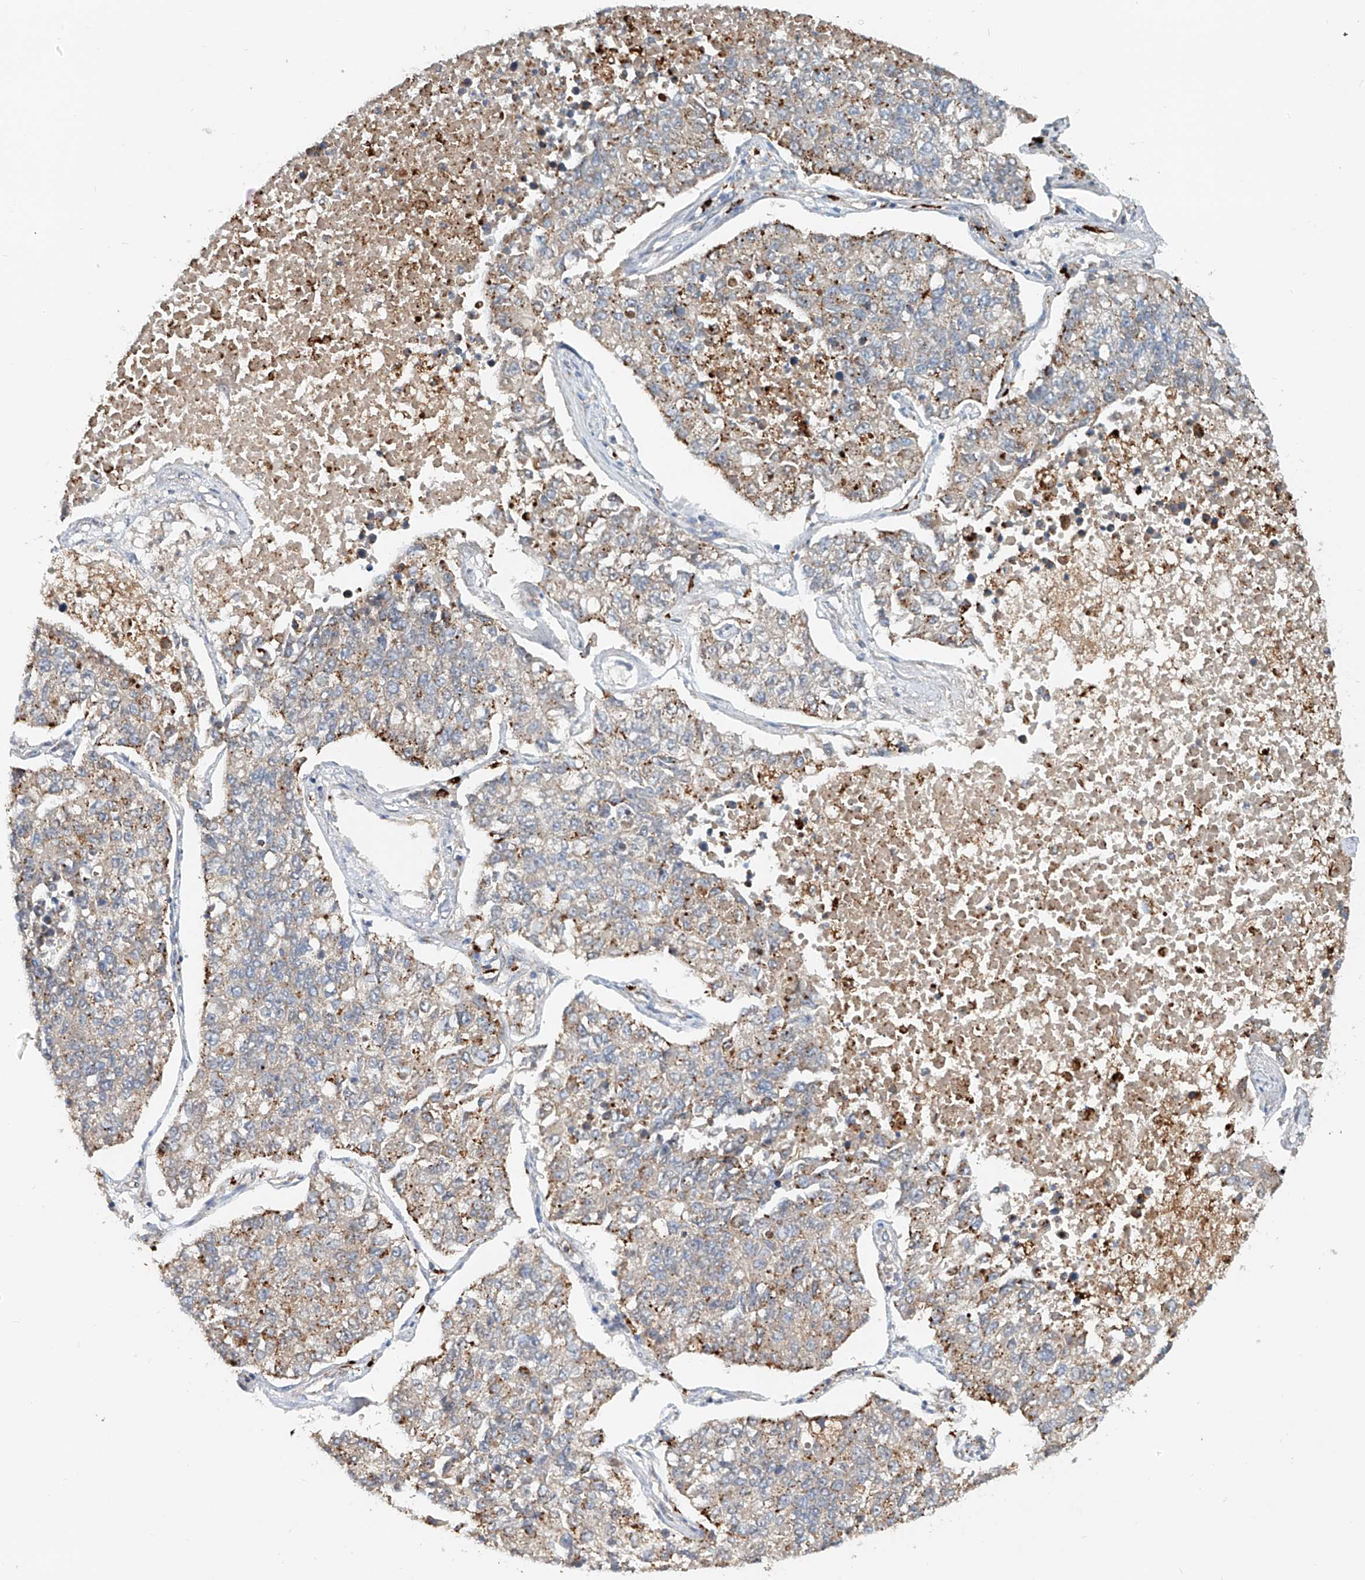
{"staining": {"intensity": "strong", "quantity": "<25%", "location": "cytoplasmic/membranous"}, "tissue": "lung cancer", "cell_type": "Tumor cells", "image_type": "cancer", "snomed": [{"axis": "morphology", "description": "Adenocarcinoma, NOS"}, {"axis": "topography", "description": "Lung"}], "caption": "IHC photomicrograph of neoplastic tissue: human lung cancer stained using IHC exhibits medium levels of strong protein expression localized specifically in the cytoplasmic/membranous of tumor cells, appearing as a cytoplasmic/membranous brown color.", "gene": "TRIM47", "patient": {"sex": "male", "age": 49}}